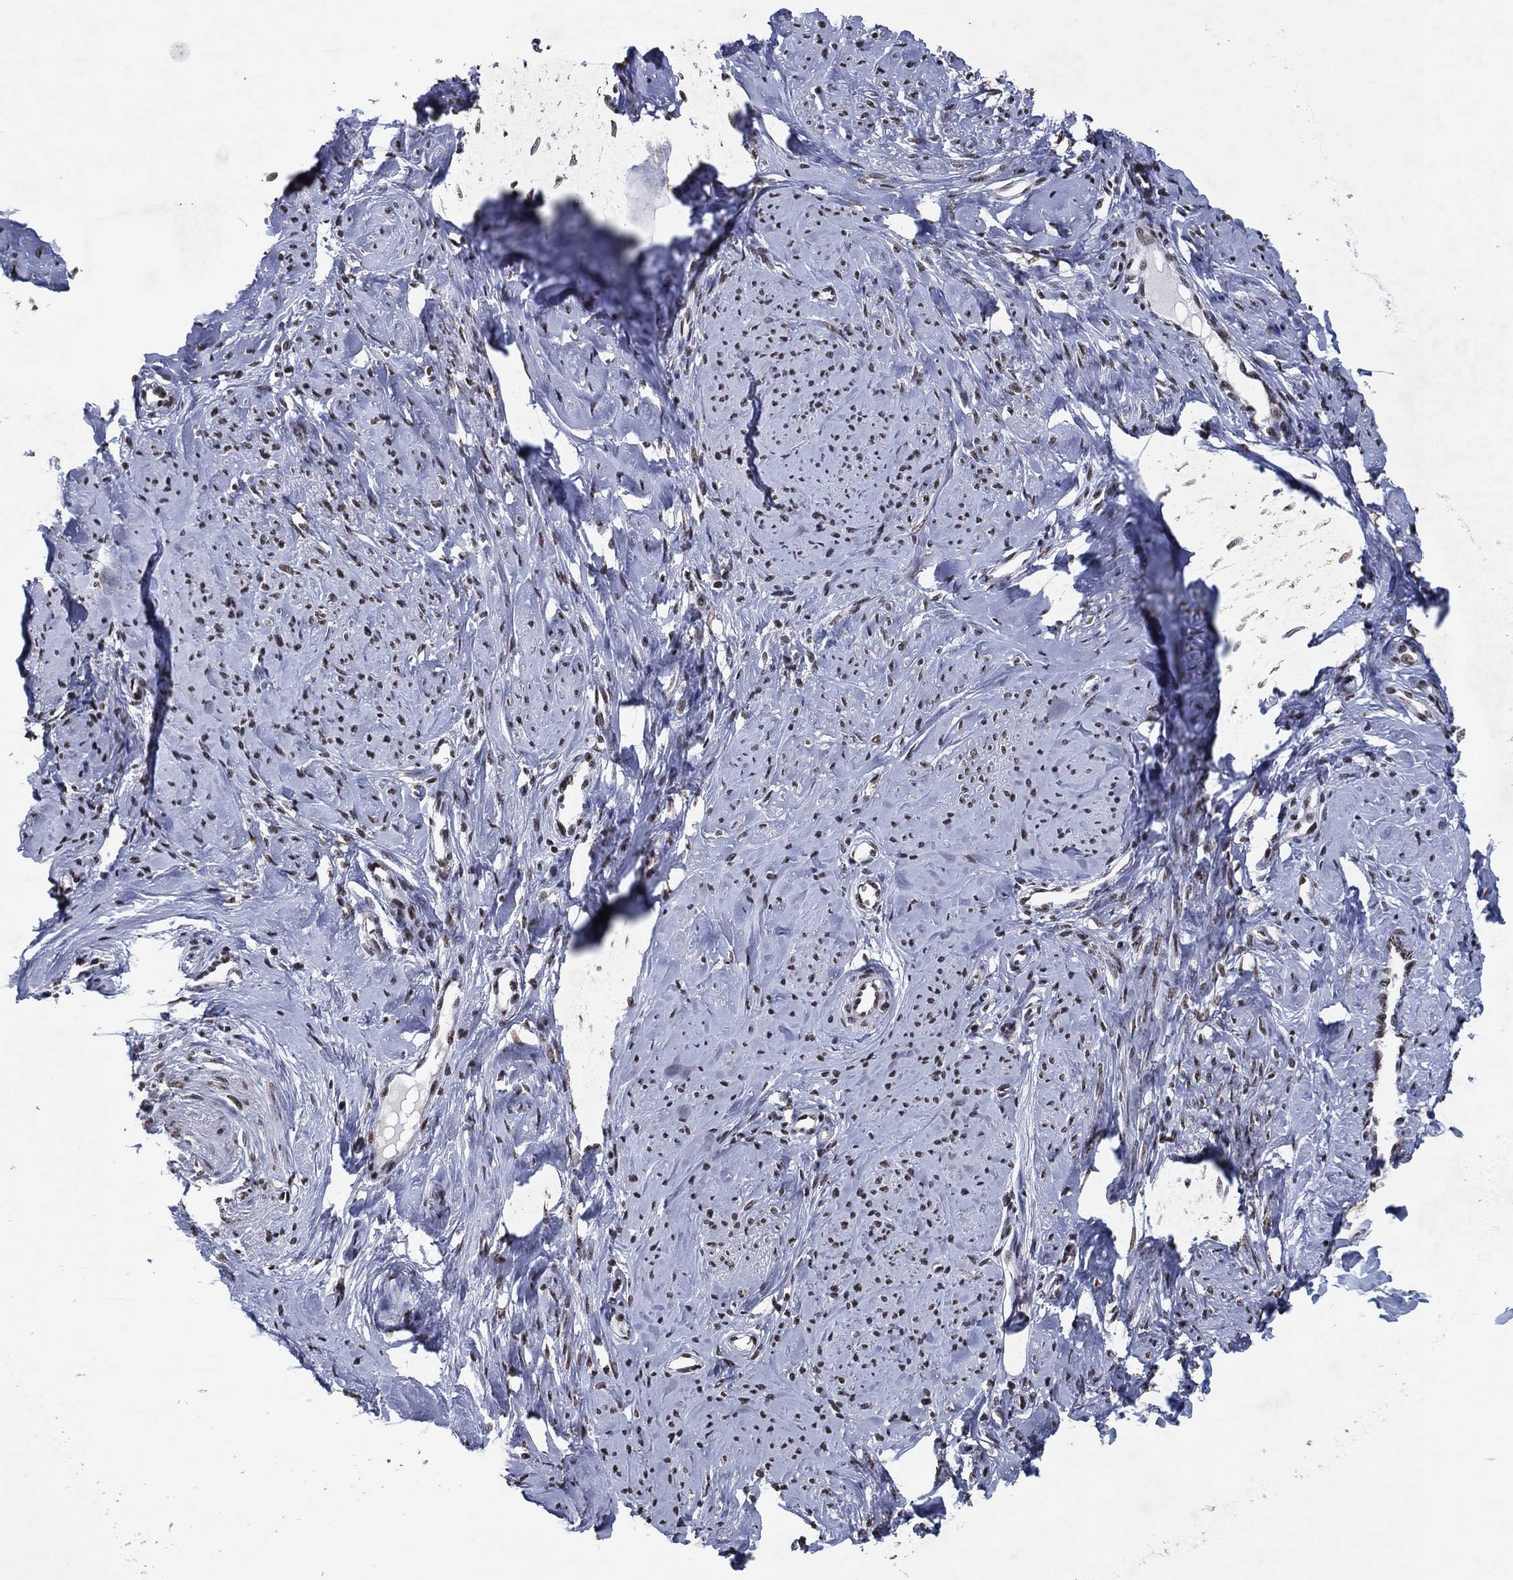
{"staining": {"intensity": "moderate", "quantity": ">75%", "location": "nuclear"}, "tissue": "smooth muscle", "cell_type": "Smooth muscle cells", "image_type": "normal", "snomed": [{"axis": "morphology", "description": "Normal tissue, NOS"}, {"axis": "topography", "description": "Smooth muscle"}], "caption": "Approximately >75% of smooth muscle cells in normal human smooth muscle demonstrate moderate nuclear protein positivity as visualized by brown immunohistochemical staining.", "gene": "ZBTB42", "patient": {"sex": "female", "age": 48}}